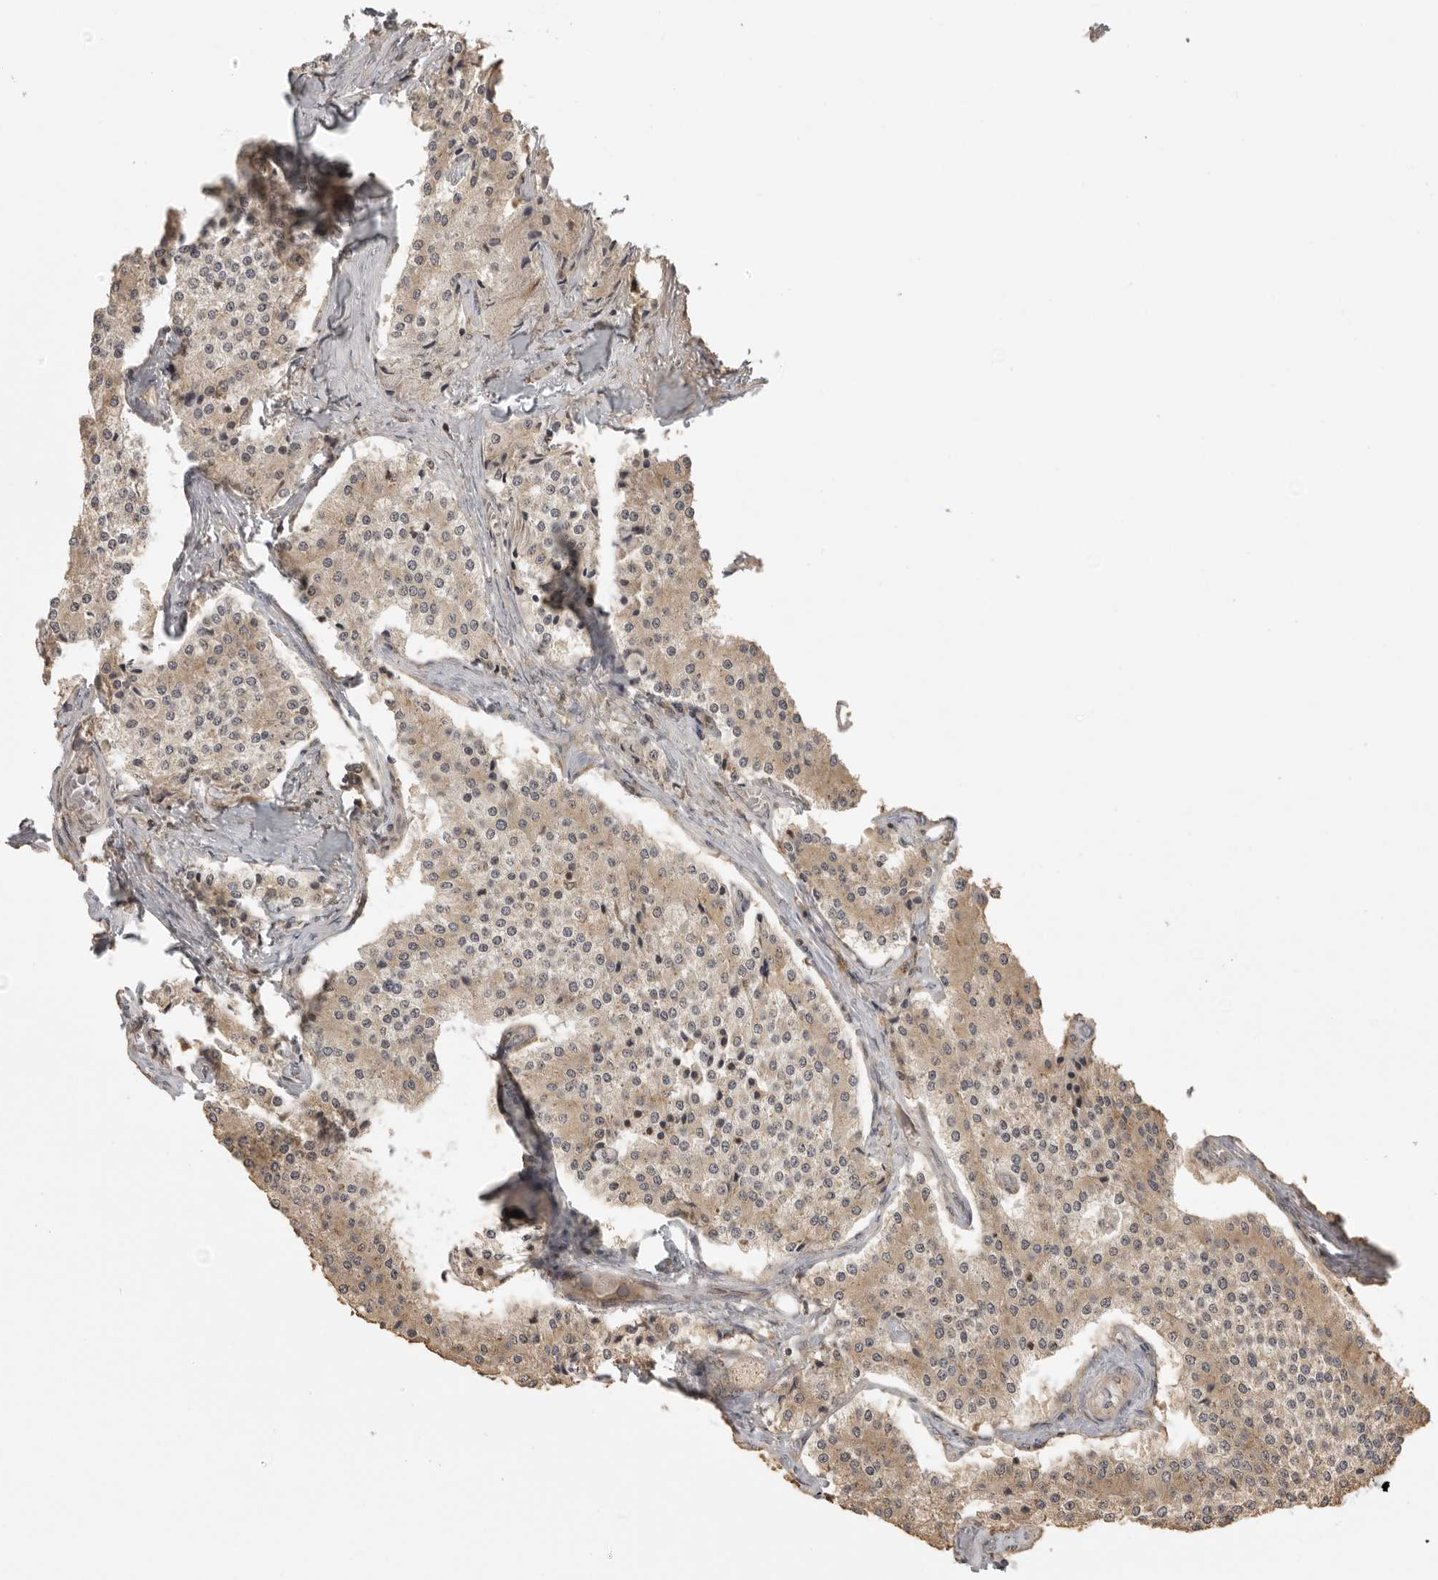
{"staining": {"intensity": "weak", "quantity": "25%-75%", "location": "cytoplasmic/membranous"}, "tissue": "carcinoid", "cell_type": "Tumor cells", "image_type": "cancer", "snomed": [{"axis": "morphology", "description": "Carcinoid, malignant, NOS"}, {"axis": "topography", "description": "Colon"}], "caption": "About 25%-75% of tumor cells in human carcinoid exhibit weak cytoplasmic/membranous protein expression as visualized by brown immunohistochemical staining.", "gene": "PRRC2A", "patient": {"sex": "female", "age": 52}}